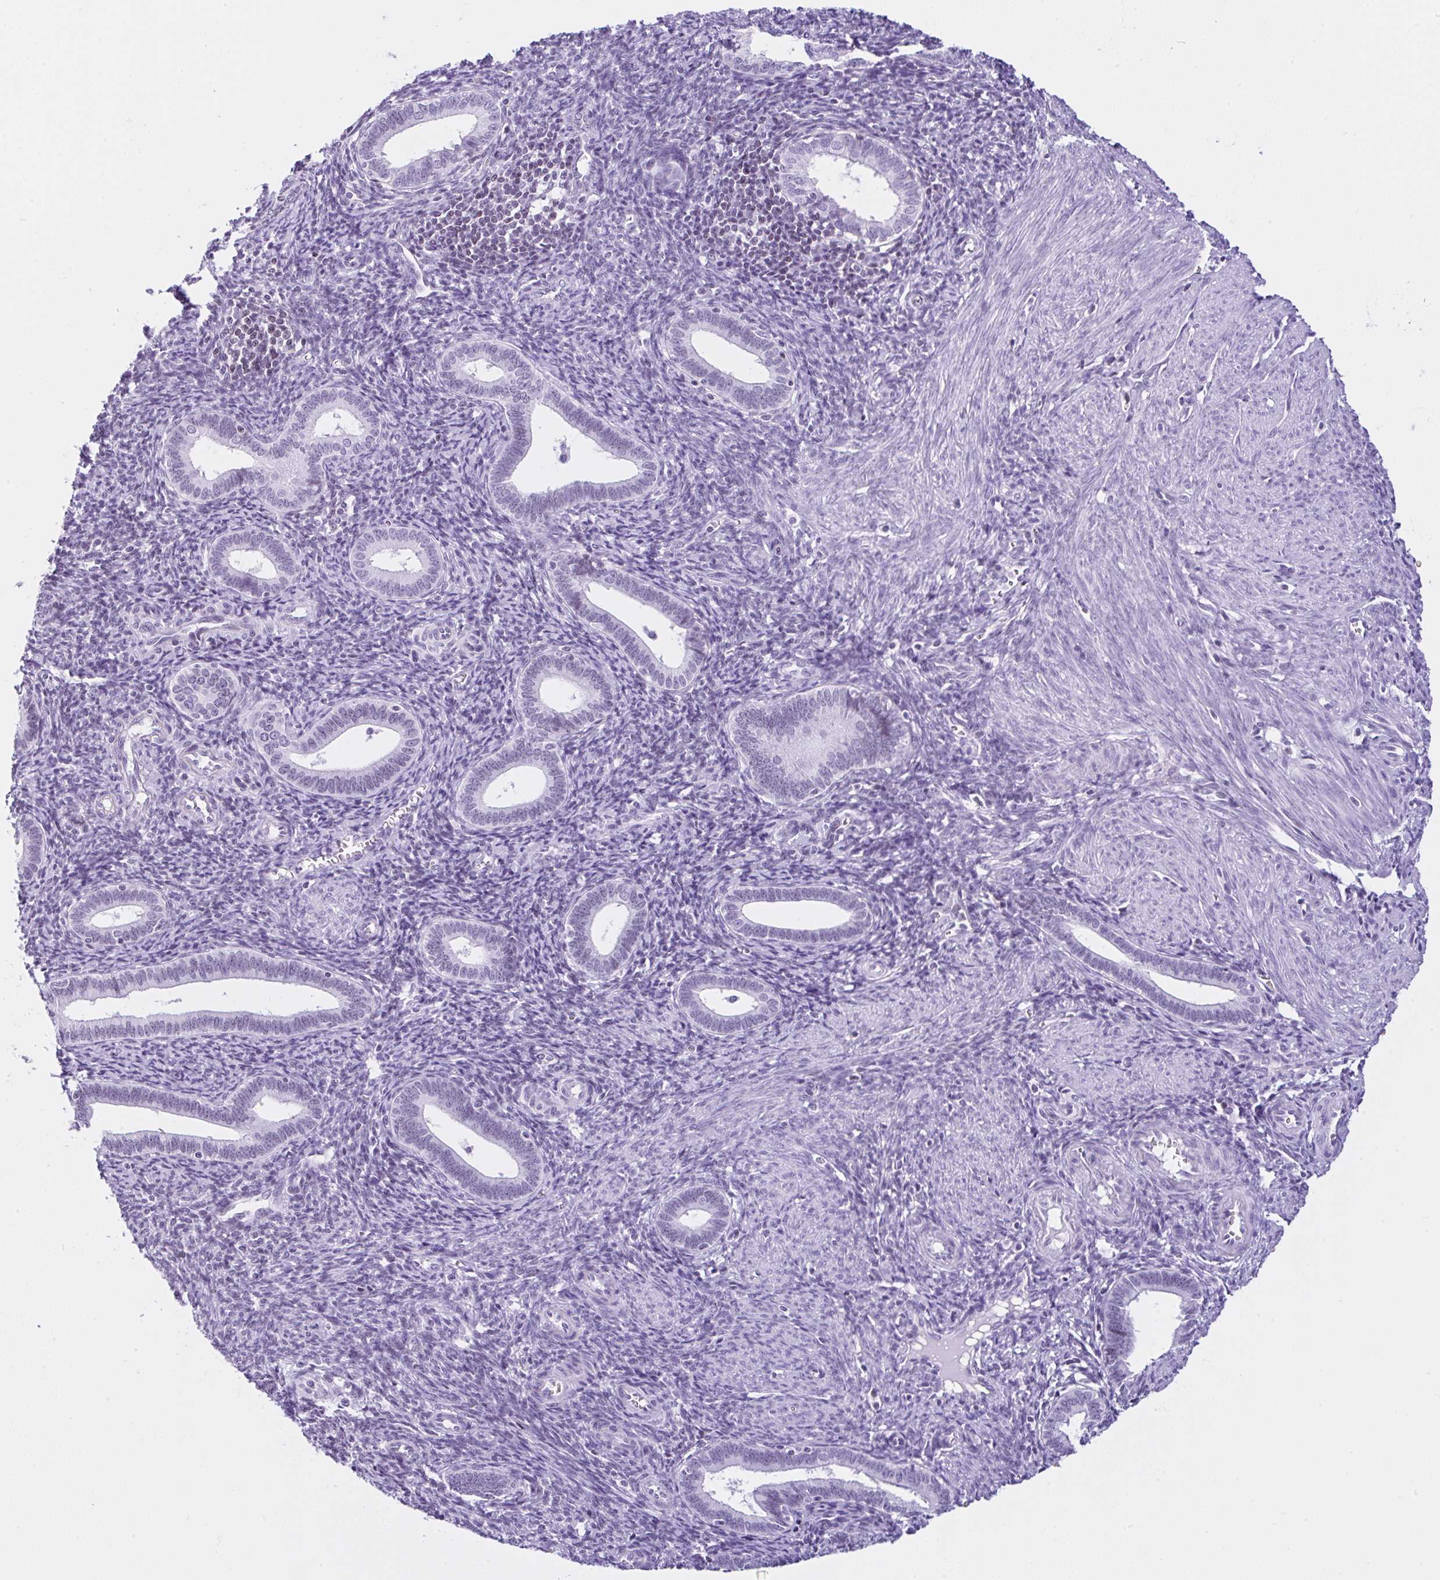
{"staining": {"intensity": "negative", "quantity": "none", "location": "none"}, "tissue": "endometrium", "cell_type": "Cells in endometrial stroma", "image_type": "normal", "snomed": [{"axis": "morphology", "description": "Normal tissue, NOS"}, {"axis": "topography", "description": "Endometrium"}], "caption": "Immunohistochemistry (IHC) photomicrograph of normal endometrium stained for a protein (brown), which displays no expression in cells in endometrial stroma.", "gene": "KRT27", "patient": {"sex": "female", "age": 41}}